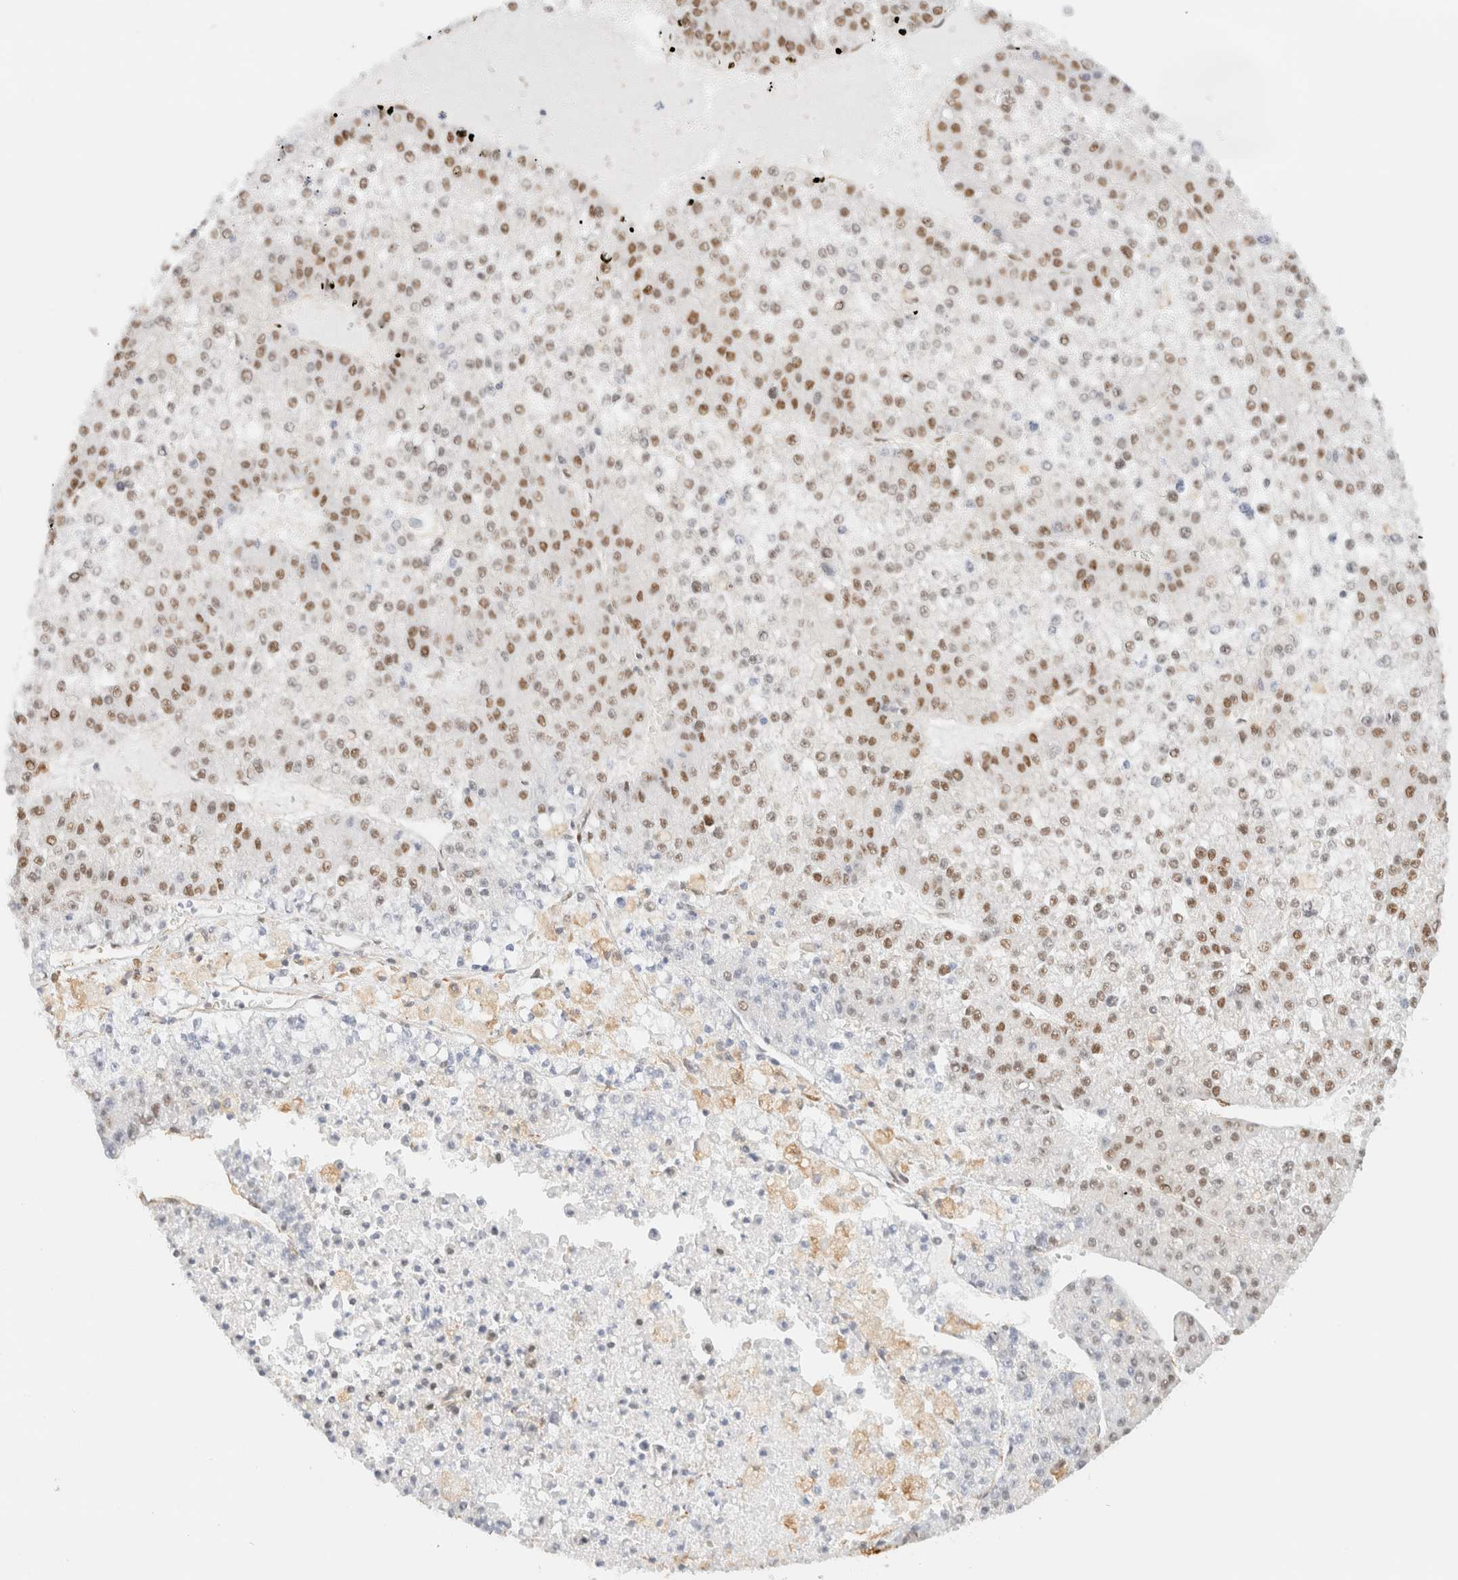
{"staining": {"intensity": "moderate", "quantity": "25%-75%", "location": "nuclear"}, "tissue": "liver cancer", "cell_type": "Tumor cells", "image_type": "cancer", "snomed": [{"axis": "morphology", "description": "Carcinoma, Hepatocellular, NOS"}, {"axis": "topography", "description": "Liver"}], "caption": "High-magnification brightfield microscopy of liver cancer (hepatocellular carcinoma) stained with DAB (3,3'-diaminobenzidine) (brown) and counterstained with hematoxylin (blue). tumor cells exhibit moderate nuclear staining is identified in about25%-75% of cells.", "gene": "ARID5A", "patient": {"sex": "female", "age": 73}}